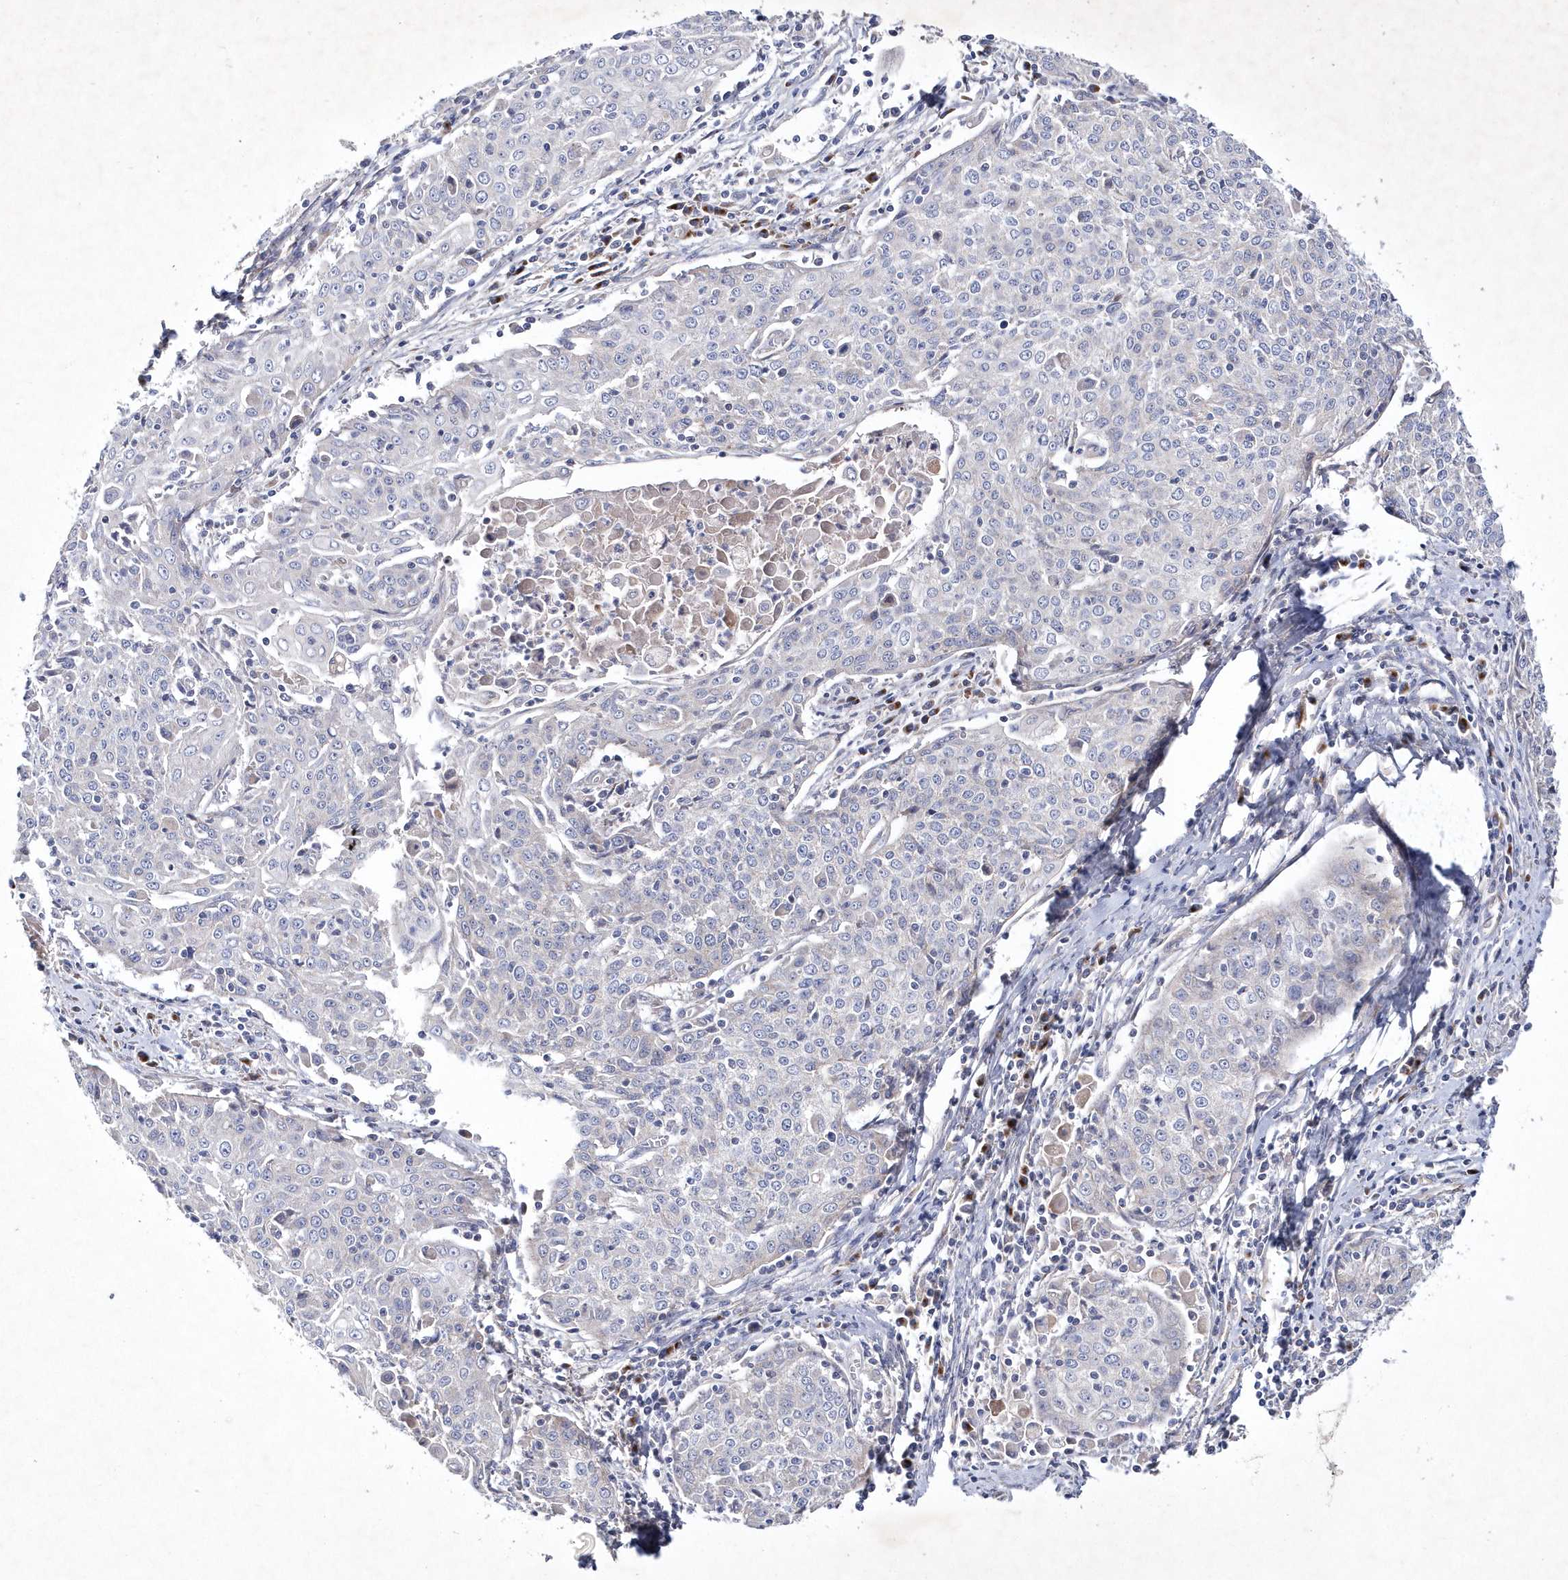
{"staining": {"intensity": "negative", "quantity": "none", "location": "none"}, "tissue": "cervical cancer", "cell_type": "Tumor cells", "image_type": "cancer", "snomed": [{"axis": "morphology", "description": "Squamous cell carcinoma, NOS"}, {"axis": "topography", "description": "Cervix"}], "caption": "Tumor cells are negative for brown protein staining in cervical cancer (squamous cell carcinoma).", "gene": "METTL8", "patient": {"sex": "female", "age": 48}}